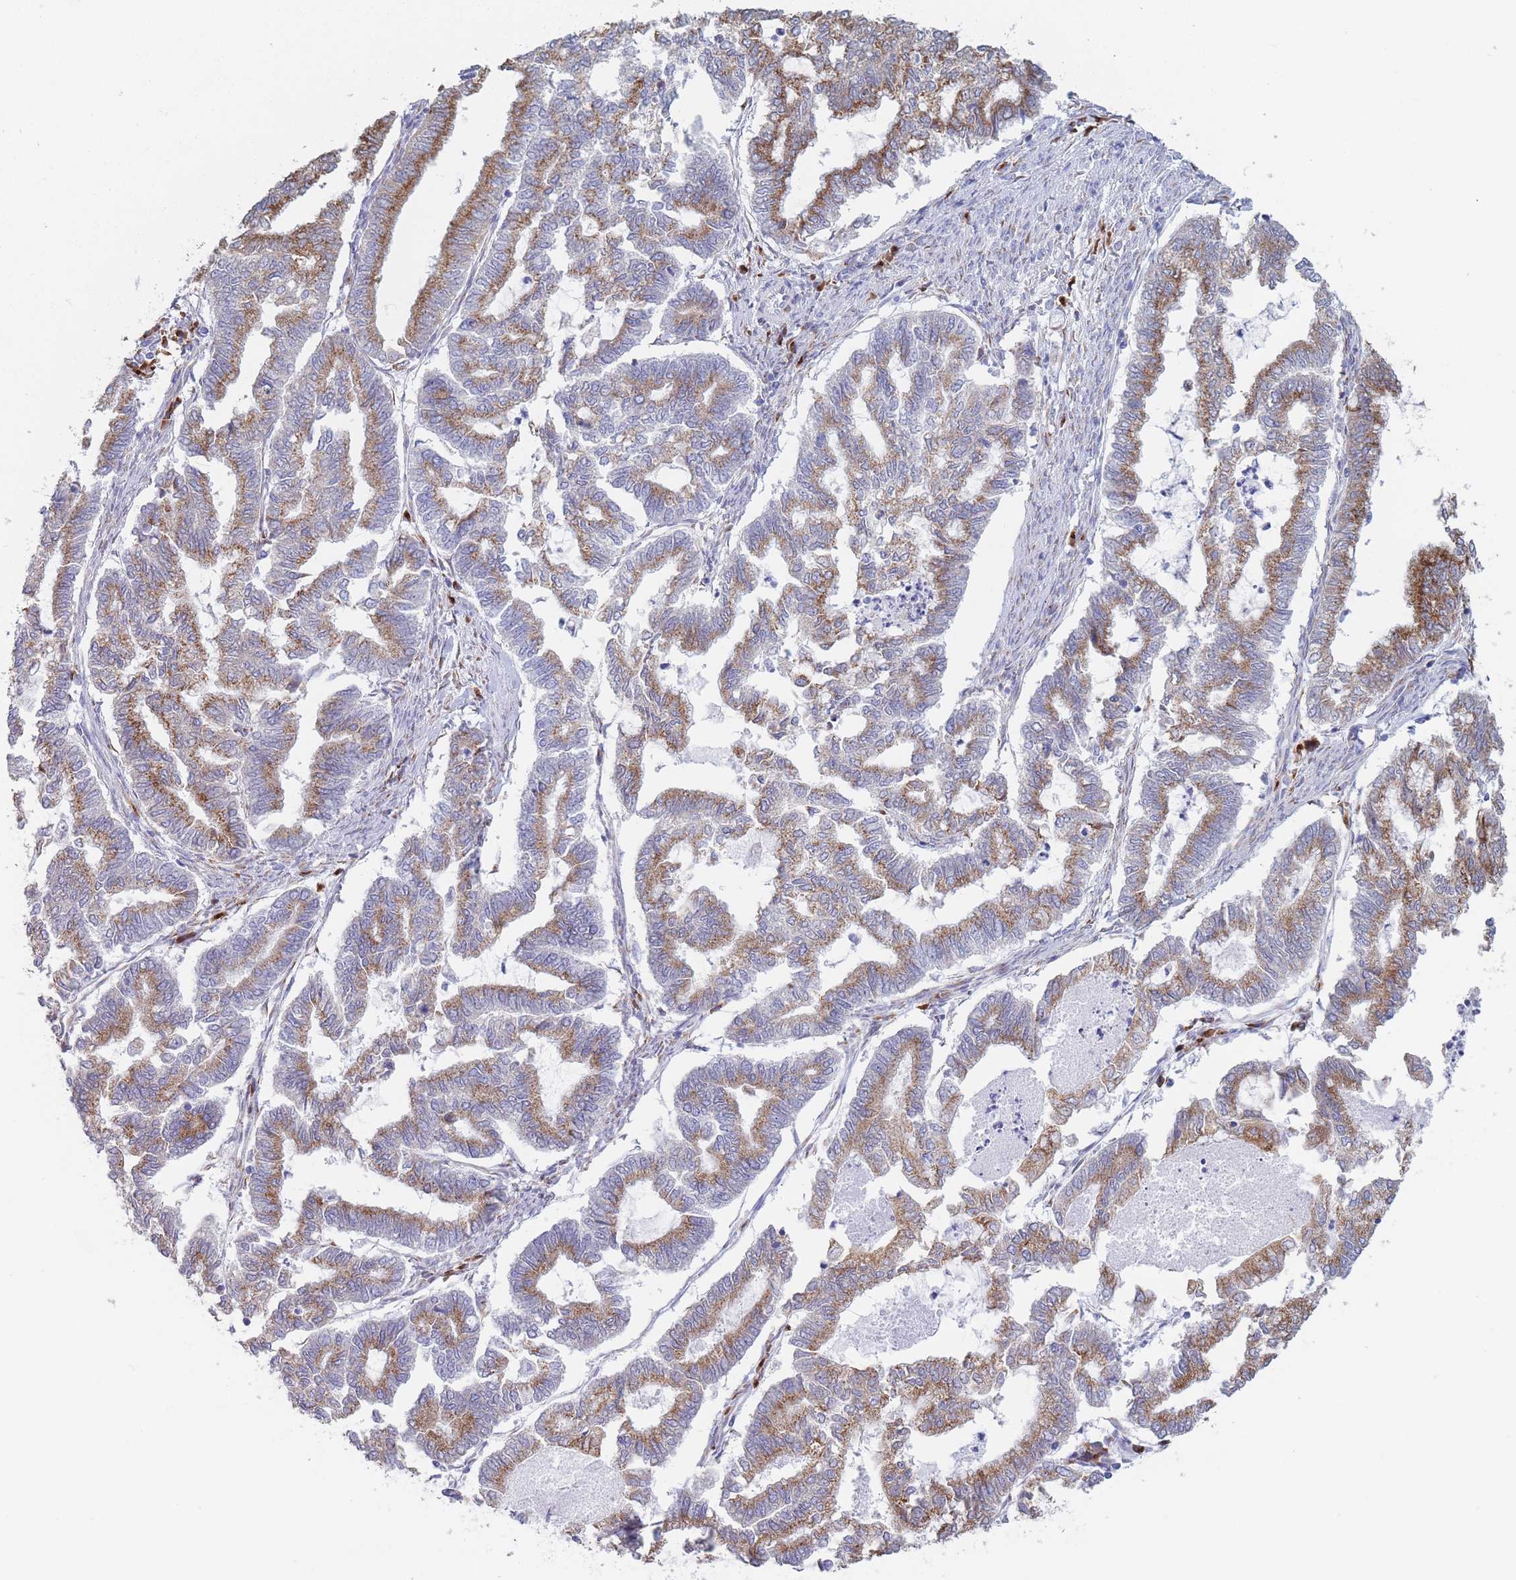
{"staining": {"intensity": "moderate", "quantity": ">75%", "location": "cytoplasmic/membranous"}, "tissue": "endometrial cancer", "cell_type": "Tumor cells", "image_type": "cancer", "snomed": [{"axis": "morphology", "description": "Adenocarcinoma, NOS"}, {"axis": "topography", "description": "Endometrium"}], "caption": "Protein staining displays moderate cytoplasmic/membranous positivity in about >75% of tumor cells in endometrial cancer (adenocarcinoma).", "gene": "MRPL30", "patient": {"sex": "female", "age": 79}}